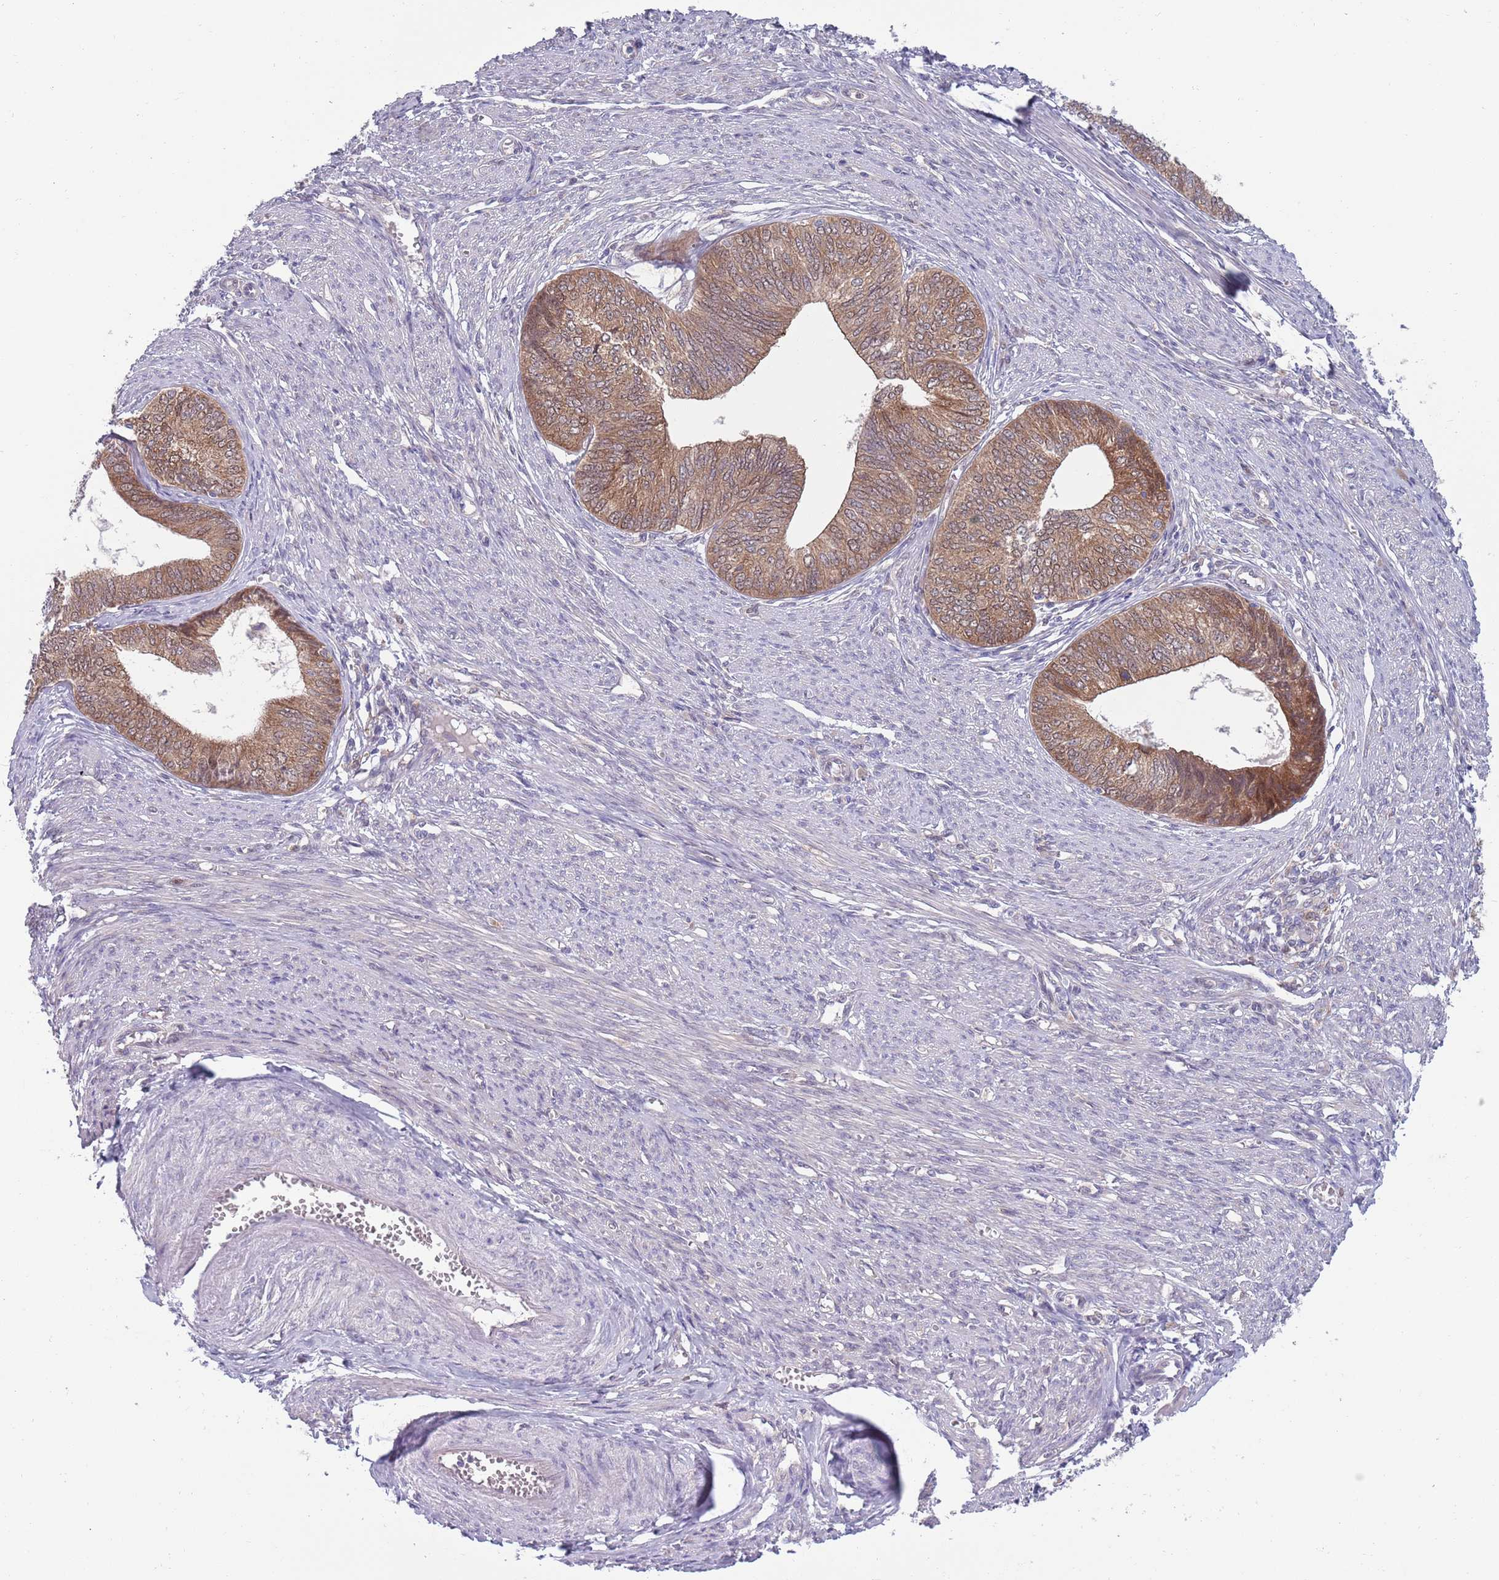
{"staining": {"intensity": "moderate", "quantity": ">75%", "location": "cytoplasmic/membranous,nuclear"}, "tissue": "endometrial cancer", "cell_type": "Tumor cells", "image_type": "cancer", "snomed": [{"axis": "morphology", "description": "Adenocarcinoma, NOS"}, {"axis": "topography", "description": "Endometrium"}], "caption": "The photomicrograph demonstrates staining of endometrial cancer (adenocarcinoma), revealing moderate cytoplasmic/membranous and nuclear protein staining (brown color) within tumor cells. (Stains: DAB (3,3'-diaminobenzidine) in brown, nuclei in blue, Microscopy: brightfield microscopy at high magnification).", "gene": "CLNS1A", "patient": {"sex": "female", "age": 68}}